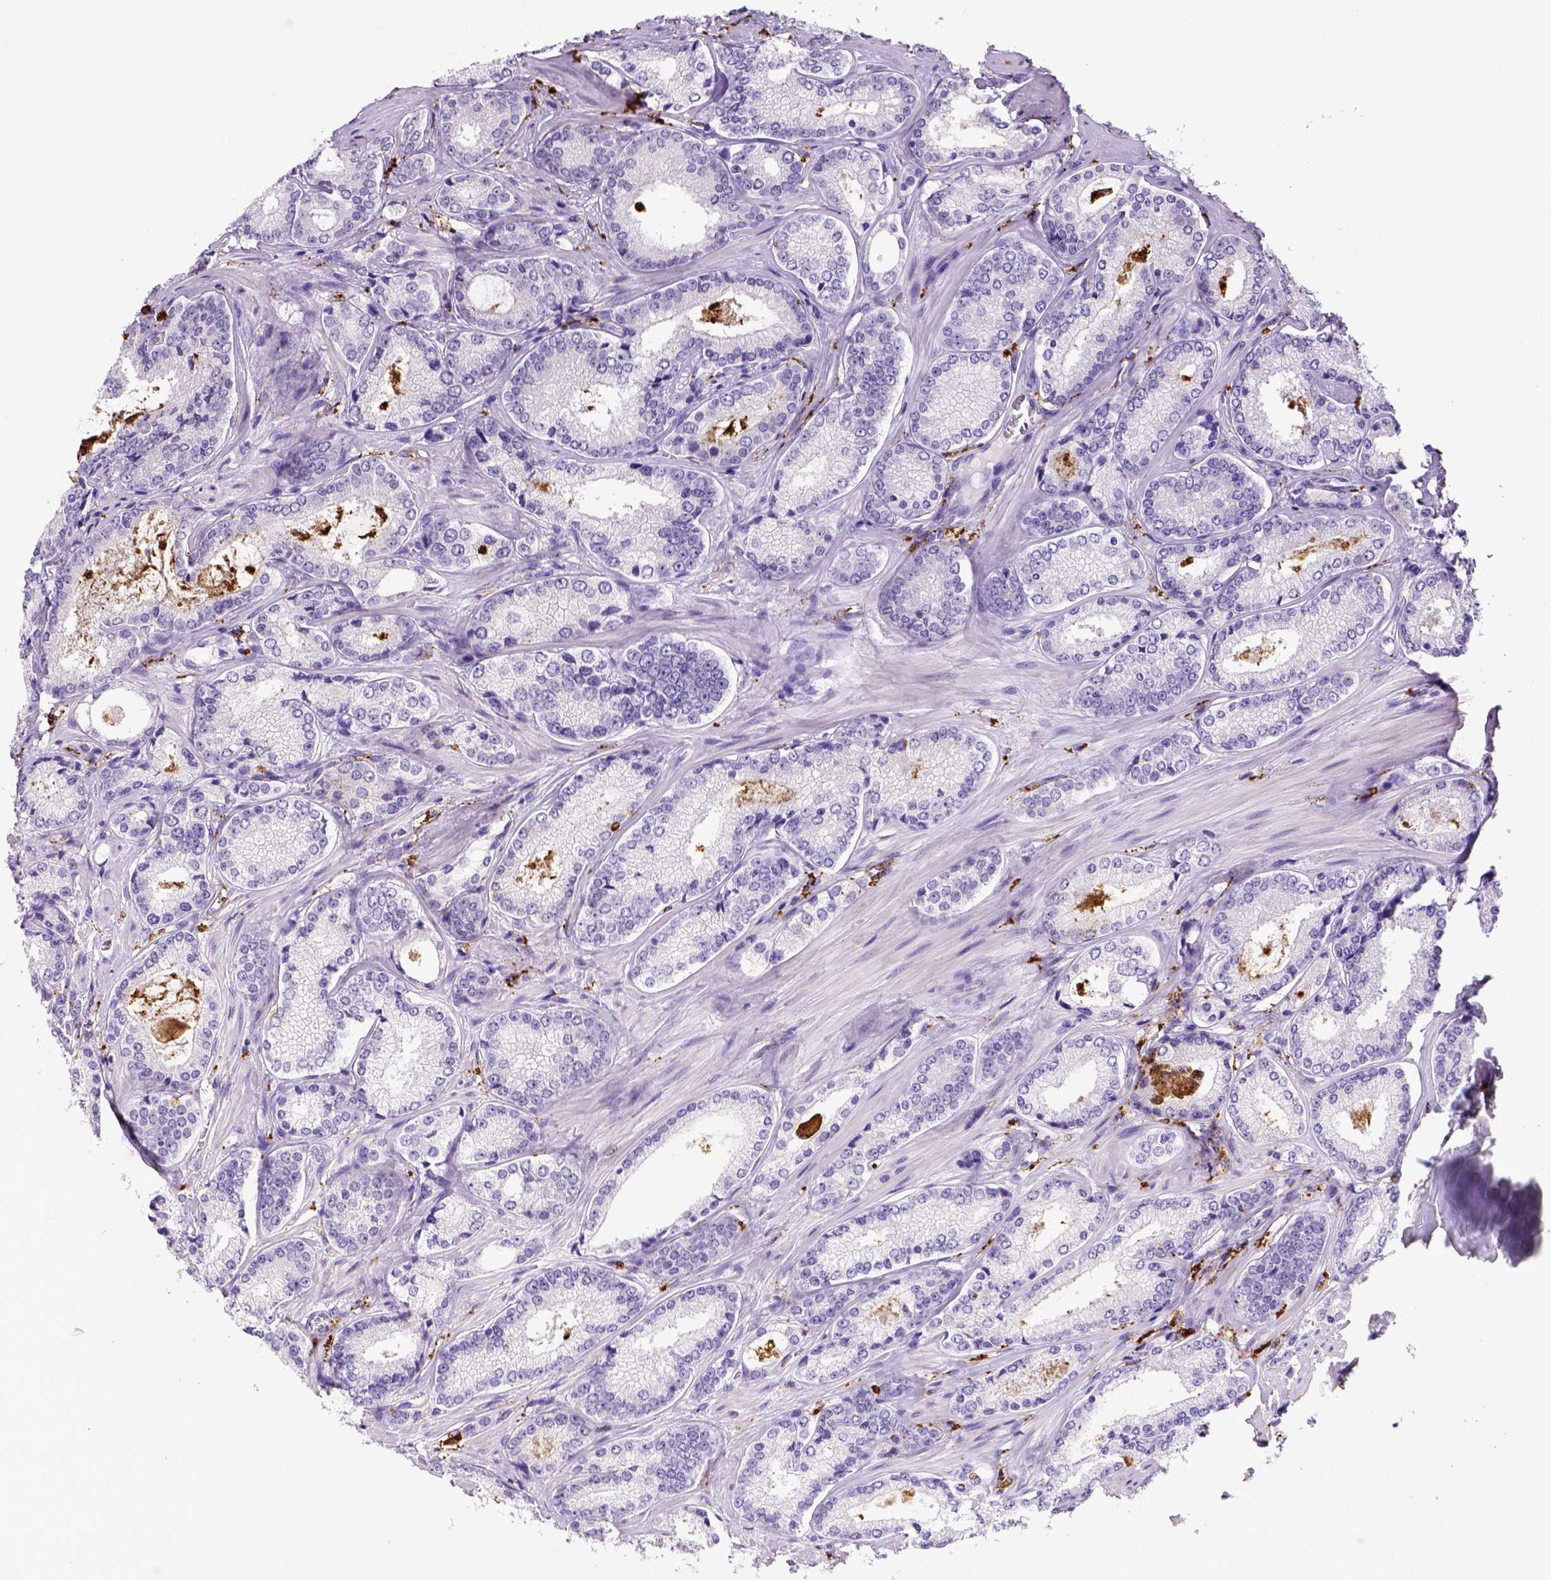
{"staining": {"intensity": "negative", "quantity": "none", "location": "none"}, "tissue": "prostate cancer", "cell_type": "Tumor cells", "image_type": "cancer", "snomed": [{"axis": "morphology", "description": "Adenocarcinoma, Low grade"}, {"axis": "topography", "description": "Prostate"}], "caption": "High power microscopy micrograph of an IHC micrograph of low-grade adenocarcinoma (prostate), revealing no significant expression in tumor cells. (DAB (3,3'-diaminobenzidine) immunohistochemistry (IHC) visualized using brightfield microscopy, high magnification).", "gene": "CD68", "patient": {"sex": "male", "age": 56}}